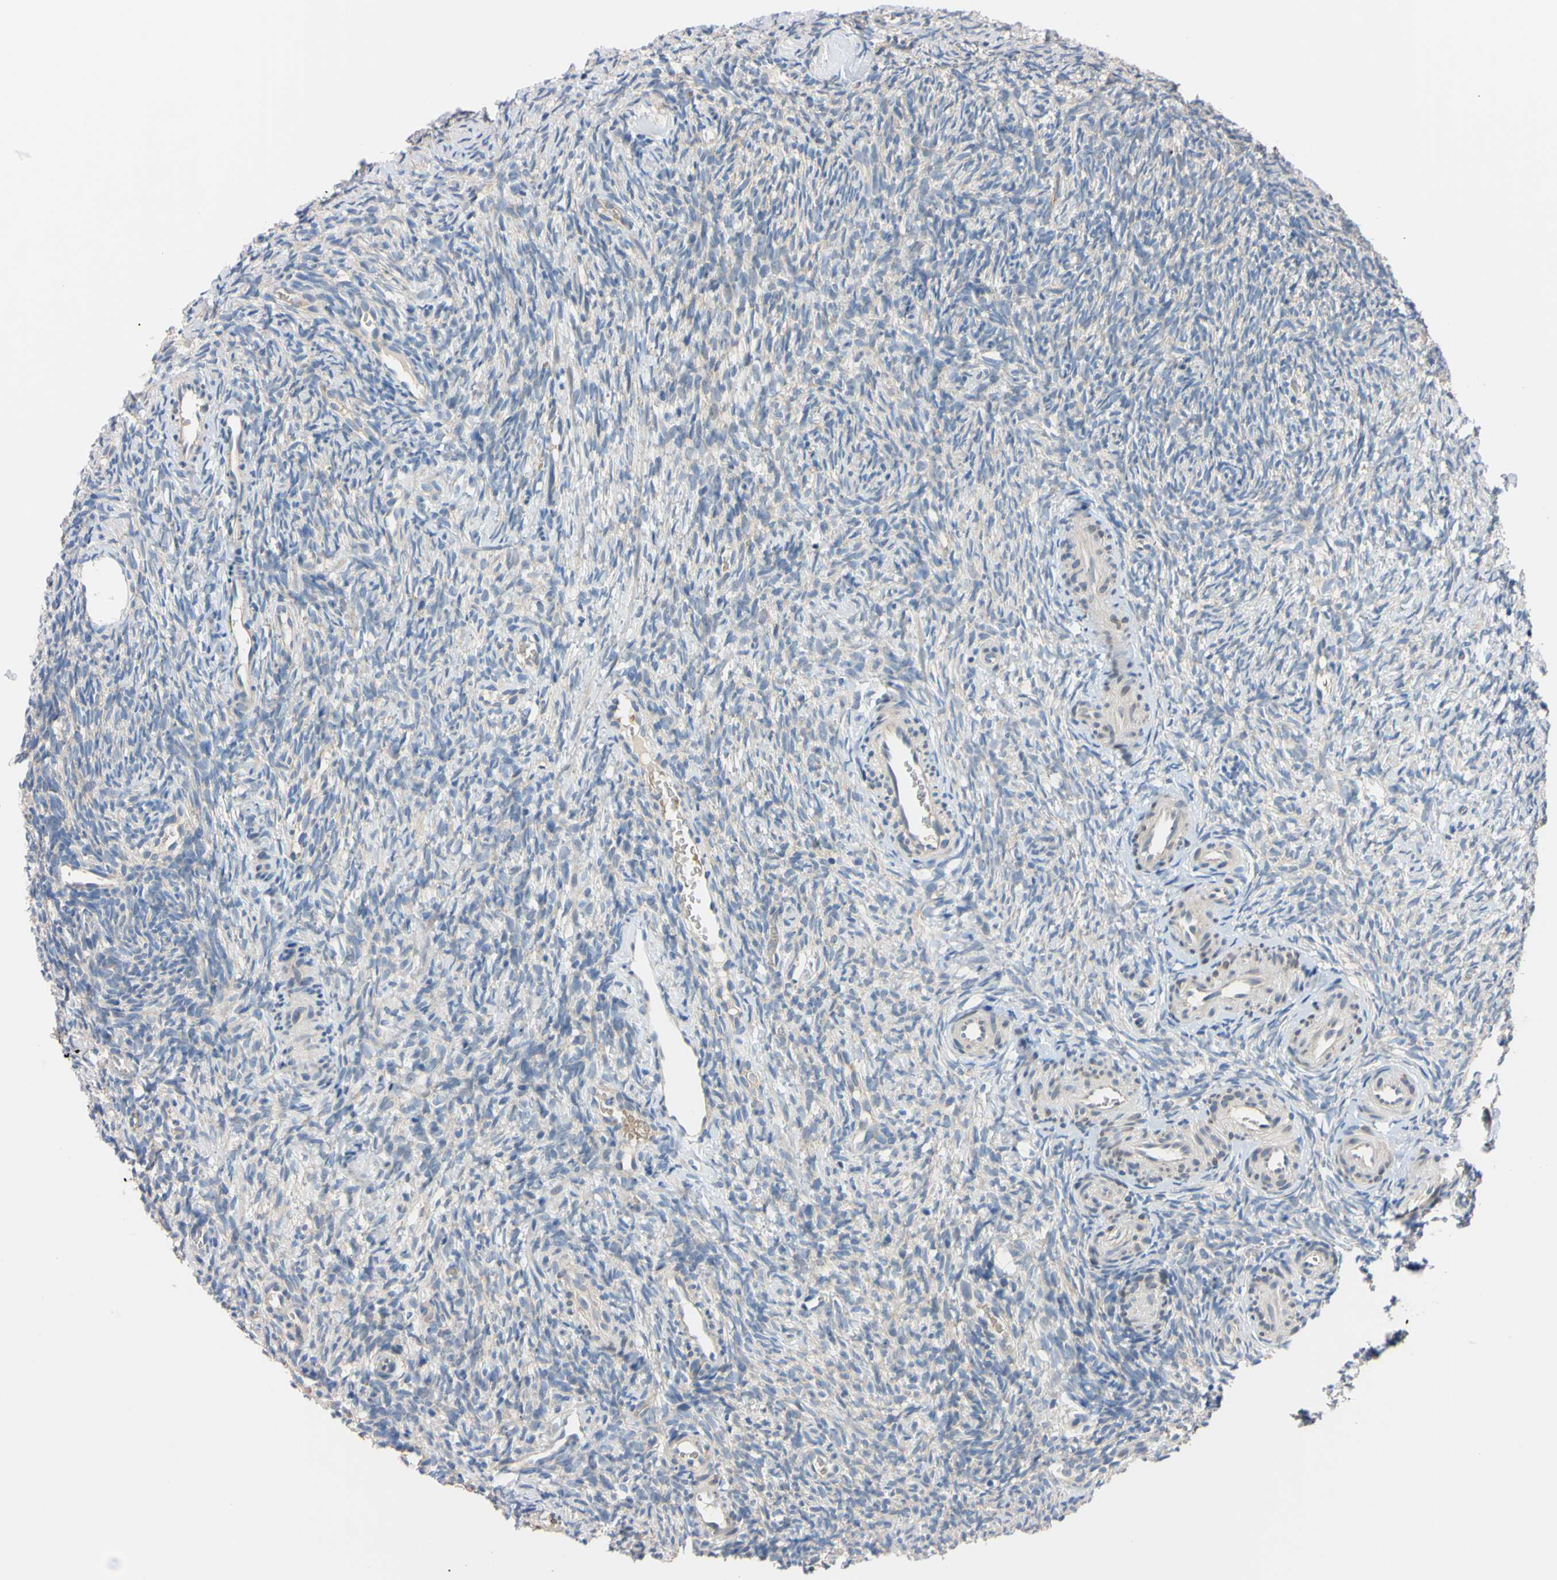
{"staining": {"intensity": "weak", "quantity": "<25%", "location": "cytoplasmic/membranous"}, "tissue": "ovary", "cell_type": "Ovarian stroma cells", "image_type": "normal", "snomed": [{"axis": "morphology", "description": "Normal tissue, NOS"}, {"axis": "topography", "description": "Ovary"}], "caption": "High magnification brightfield microscopy of normal ovary stained with DAB (brown) and counterstained with hematoxylin (blue): ovarian stroma cells show no significant expression.", "gene": "RARS1", "patient": {"sex": "female", "age": 35}}